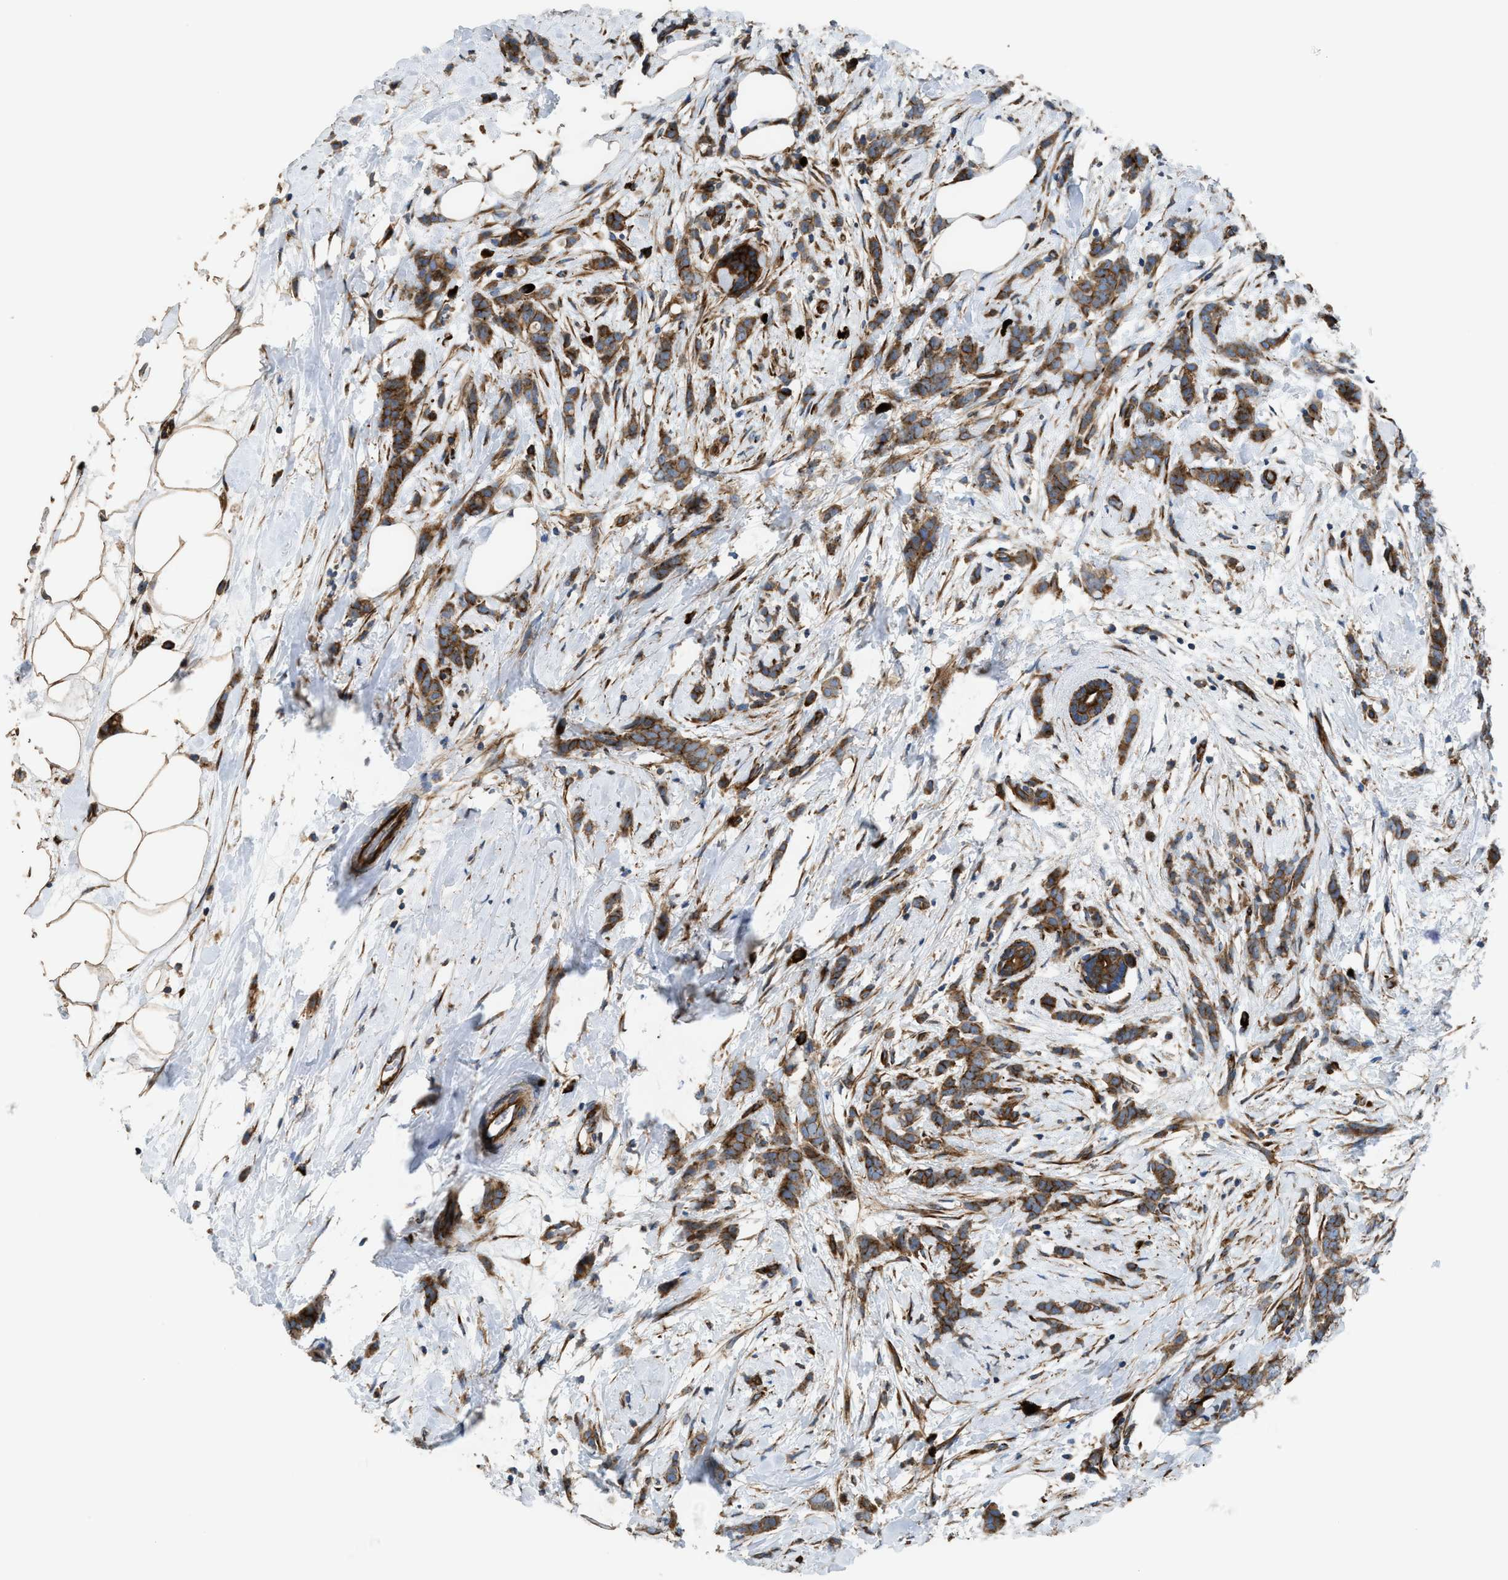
{"staining": {"intensity": "moderate", "quantity": ">75%", "location": "cytoplasmic/membranous"}, "tissue": "breast cancer", "cell_type": "Tumor cells", "image_type": "cancer", "snomed": [{"axis": "morphology", "description": "Lobular carcinoma, in situ"}, {"axis": "morphology", "description": "Lobular carcinoma"}, {"axis": "topography", "description": "Breast"}], "caption": "There is medium levels of moderate cytoplasmic/membranous expression in tumor cells of lobular carcinoma in situ (breast), as demonstrated by immunohistochemical staining (brown color).", "gene": "EGLN1", "patient": {"sex": "female", "age": 41}}